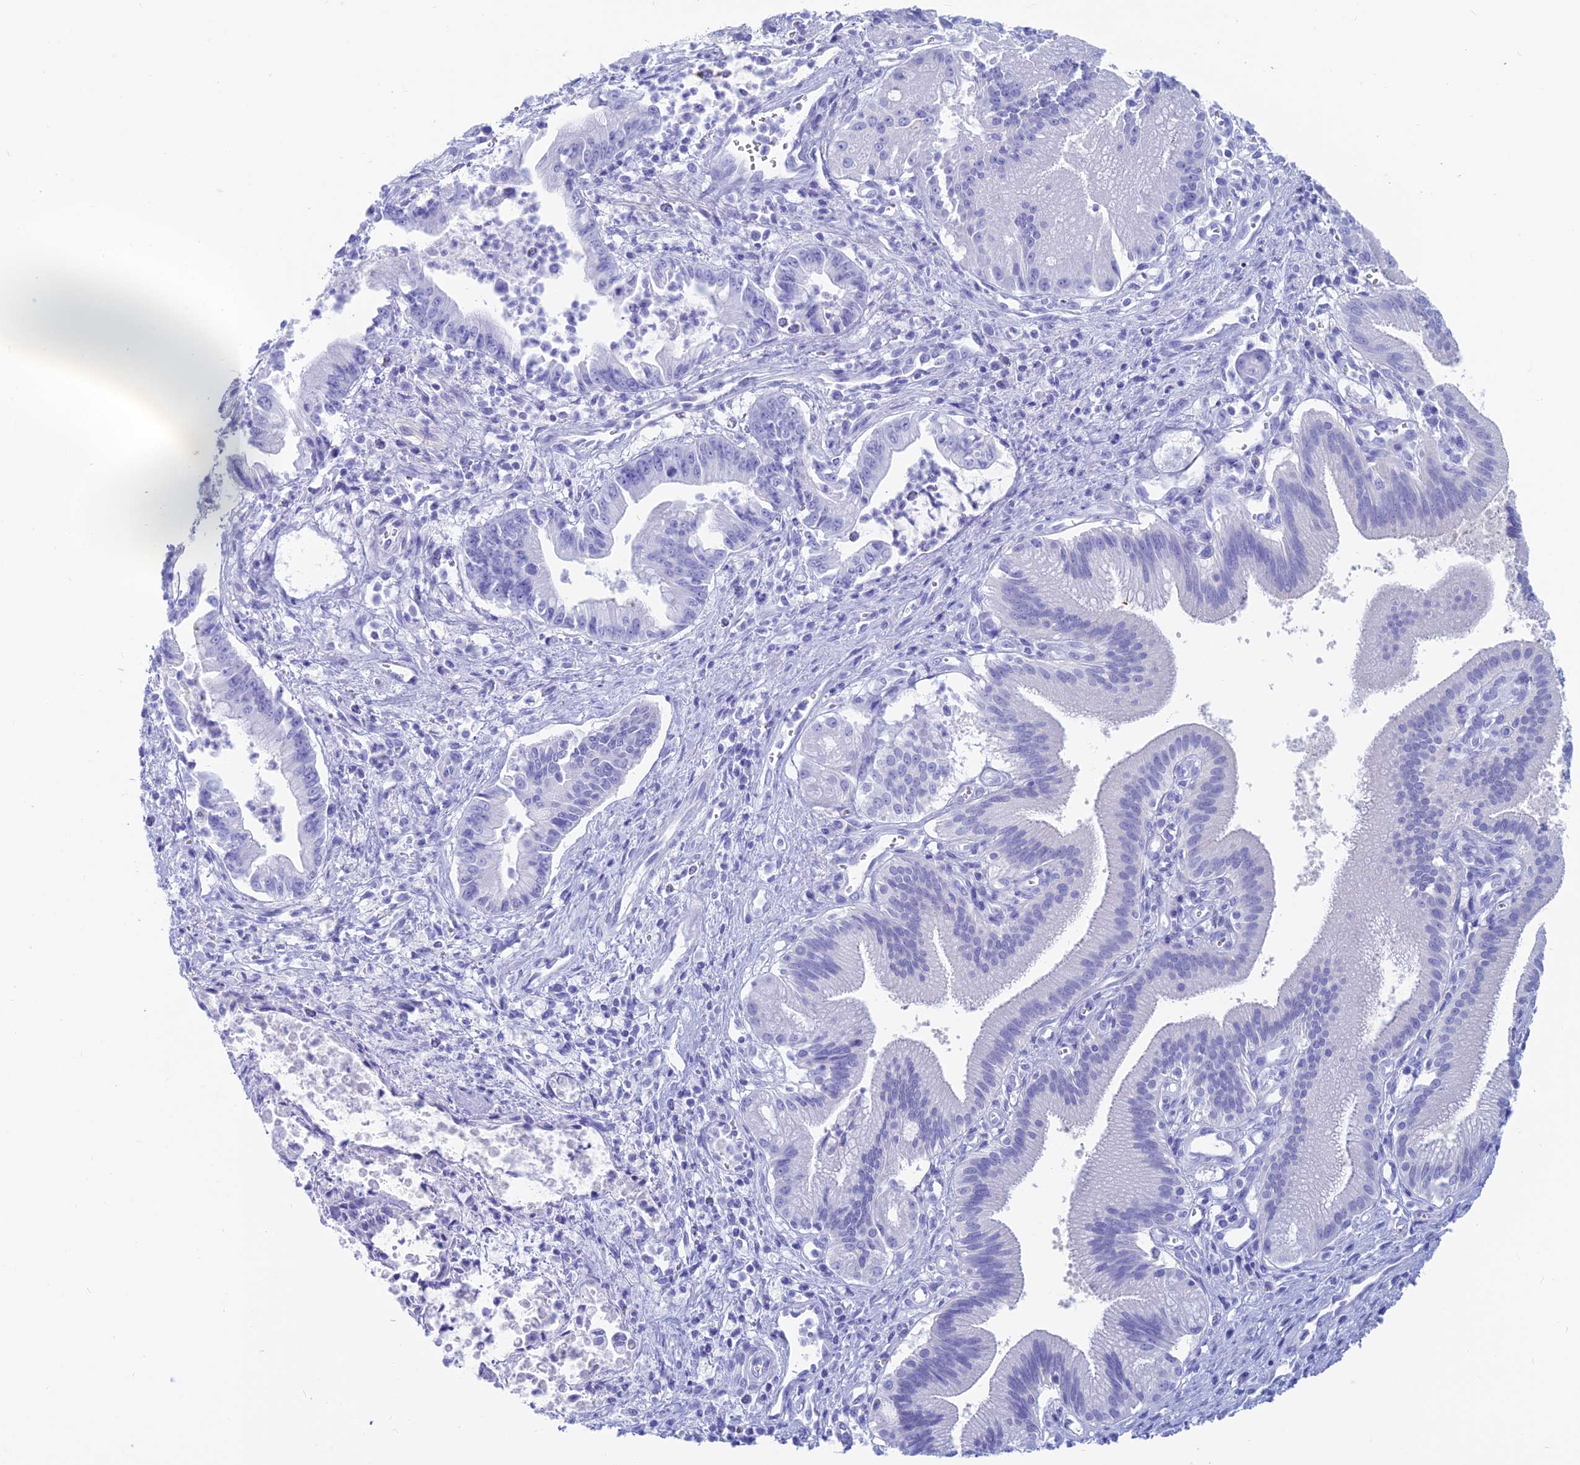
{"staining": {"intensity": "negative", "quantity": "none", "location": "none"}, "tissue": "pancreatic cancer", "cell_type": "Tumor cells", "image_type": "cancer", "snomed": [{"axis": "morphology", "description": "Adenocarcinoma, NOS"}, {"axis": "topography", "description": "Pancreas"}], "caption": "Immunohistochemical staining of adenocarcinoma (pancreatic) demonstrates no significant expression in tumor cells.", "gene": "CAPS", "patient": {"sex": "male", "age": 78}}